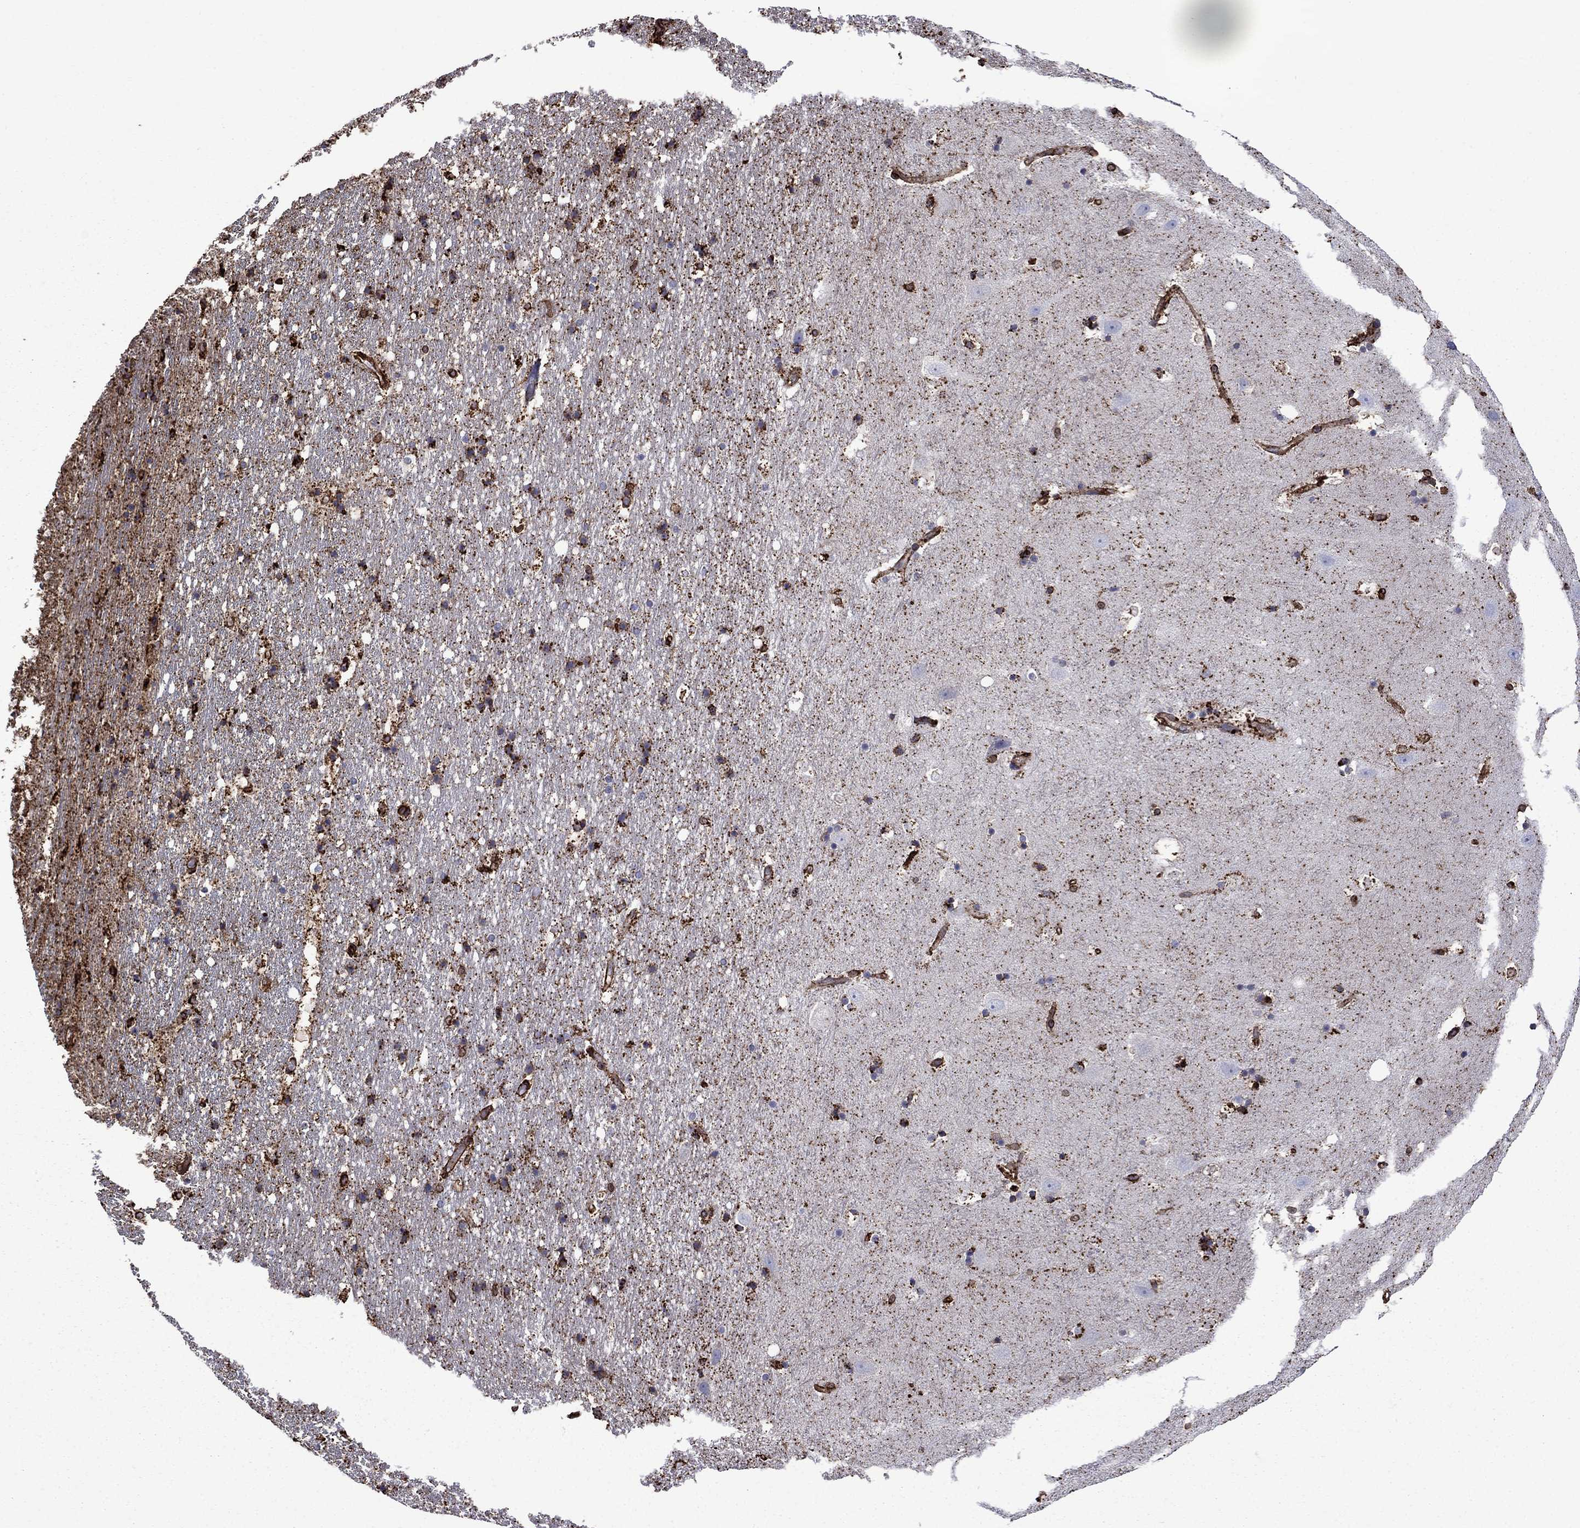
{"staining": {"intensity": "moderate", "quantity": "25%-75%", "location": "cytoplasmic/membranous"}, "tissue": "hippocampus", "cell_type": "Glial cells", "image_type": "normal", "snomed": [{"axis": "morphology", "description": "Normal tissue, NOS"}, {"axis": "topography", "description": "Hippocampus"}], "caption": "About 25%-75% of glial cells in benign hippocampus display moderate cytoplasmic/membranous protein staining as visualized by brown immunohistochemical staining.", "gene": "PLAU", "patient": {"sex": "male", "age": 49}}